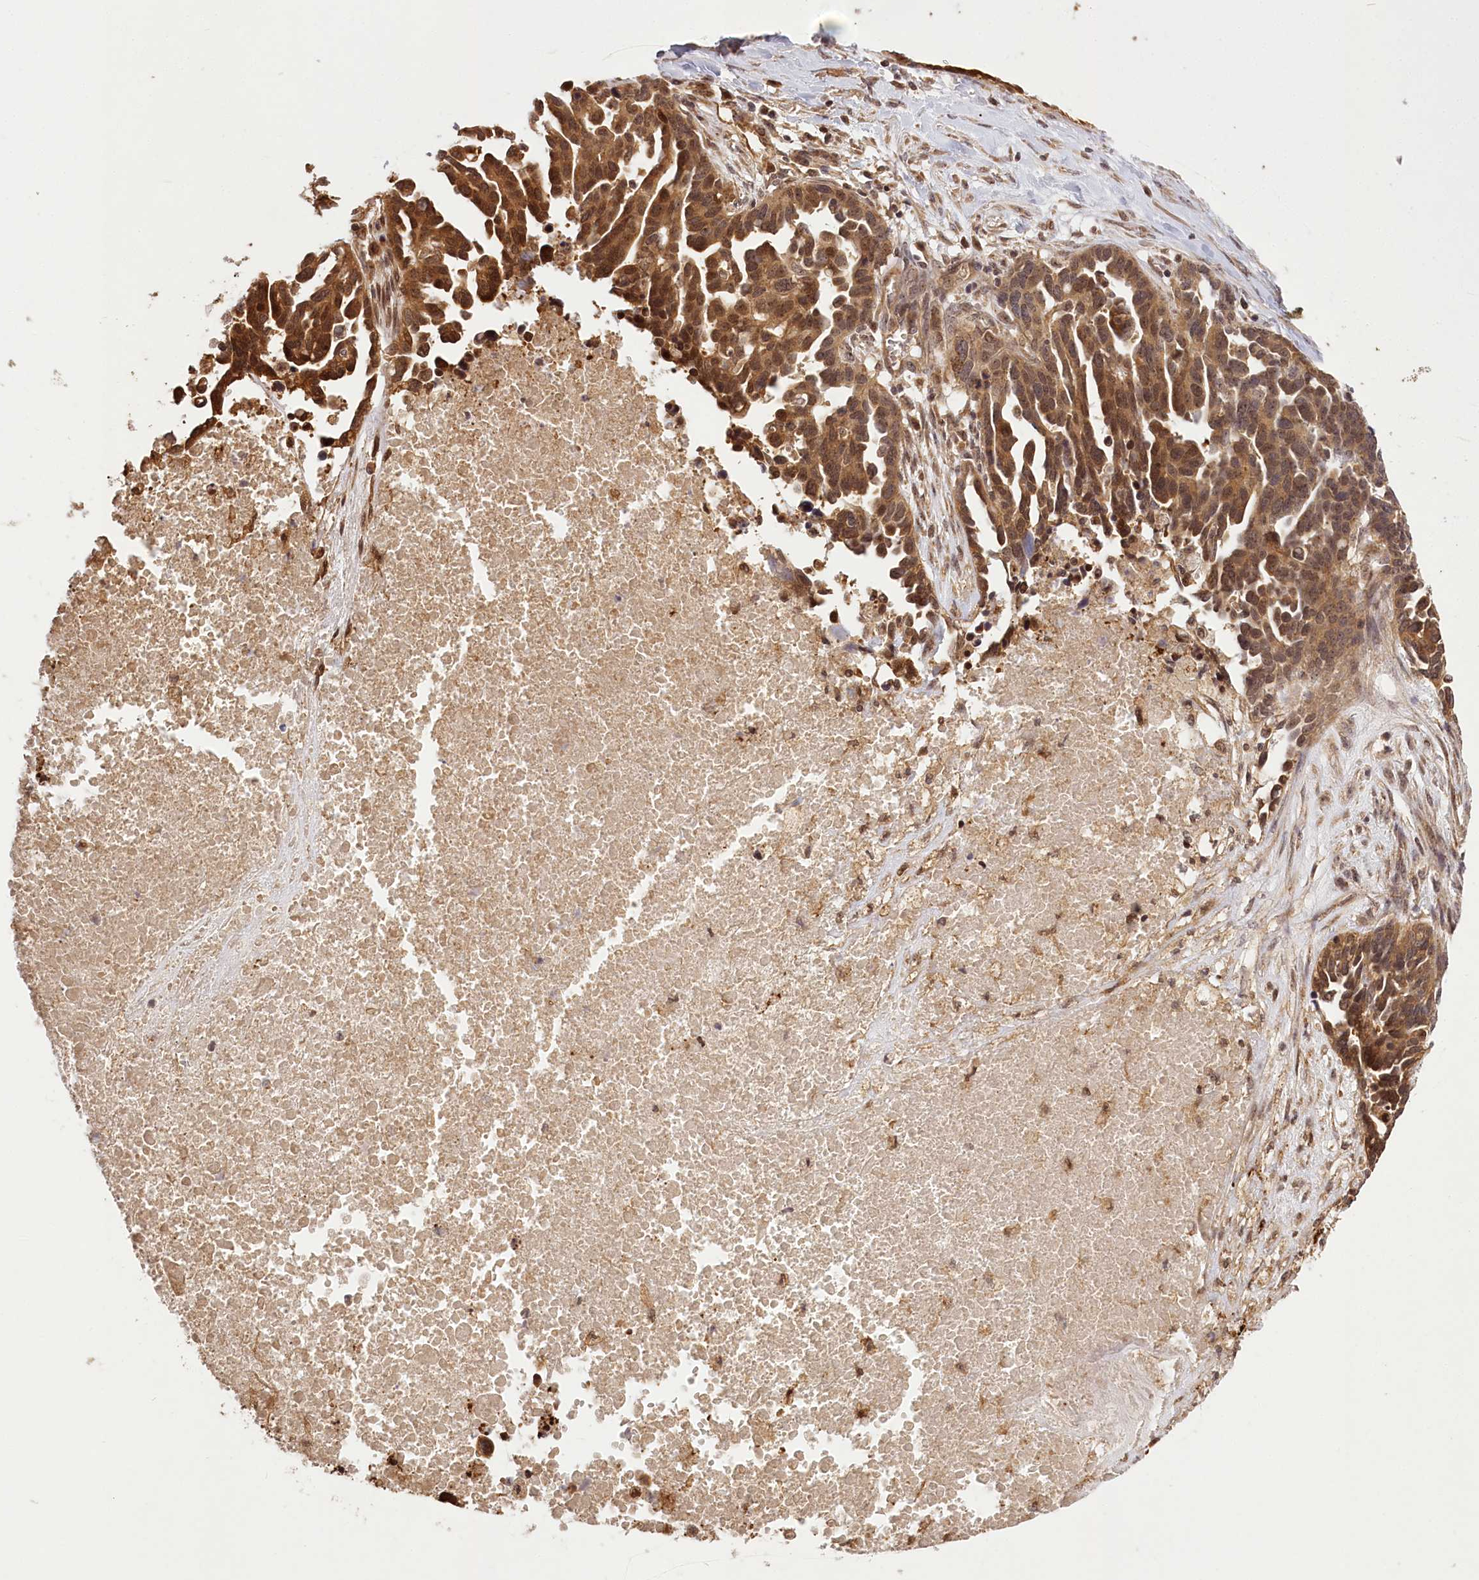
{"staining": {"intensity": "moderate", "quantity": ">75%", "location": "cytoplasmic/membranous,nuclear"}, "tissue": "ovarian cancer", "cell_type": "Tumor cells", "image_type": "cancer", "snomed": [{"axis": "morphology", "description": "Cystadenocarcinoma, serous, NOS"}, {"axis": "topography", "description": "Ovary"}], "caption": "An image of human serous cystadenocarcinoma (ovarian) stained for a protein shows moderate cytoplasmic/membranous and nuclear brown staining in tumor cells. (DAB IHC with brightfield microscopy, high magnification).", "gene": "SERGEF", "patient": {"sex": "female", "age": 54}}